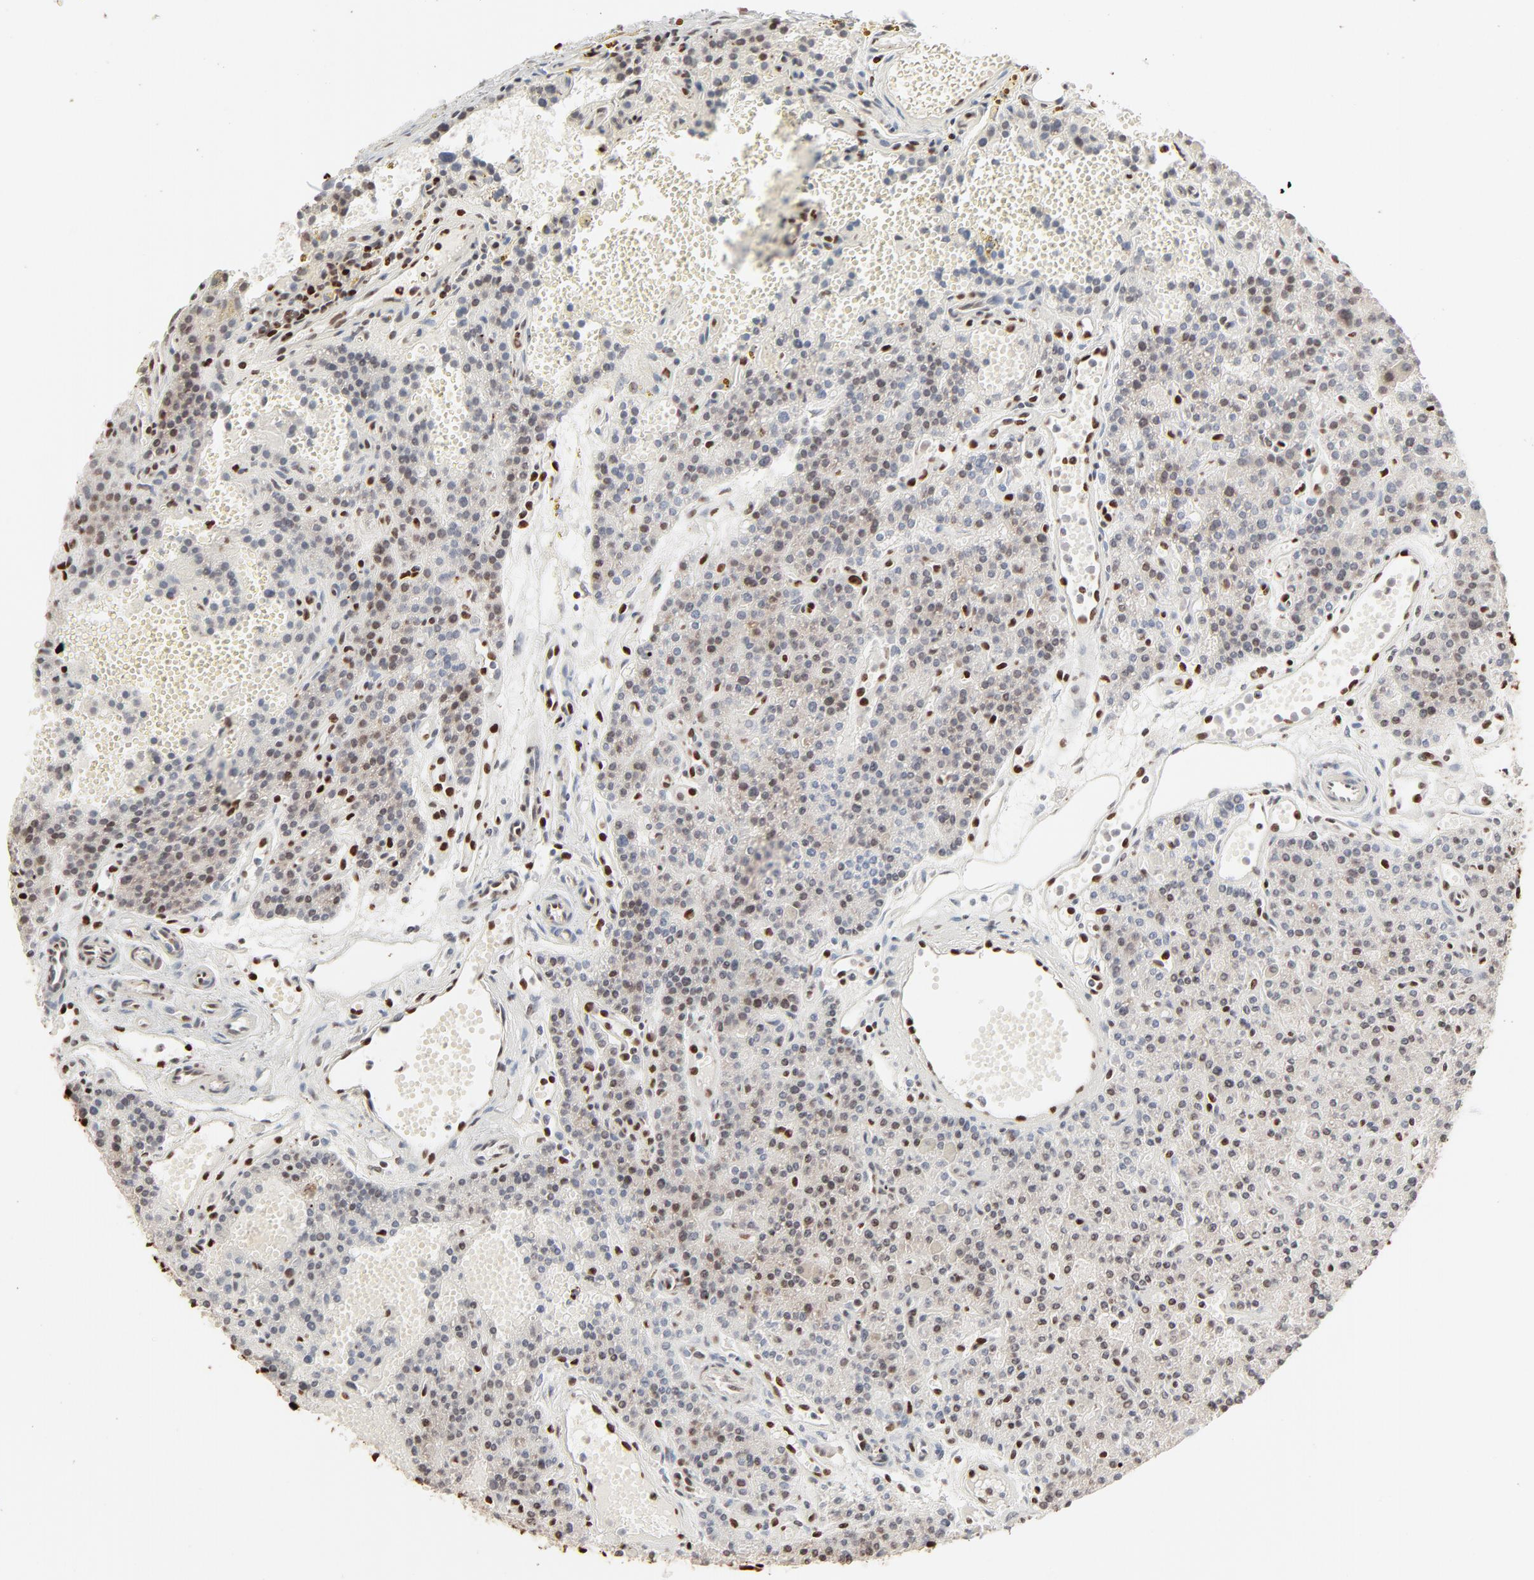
{"staining": {"intensity": "moderate", "quantity": "25%-75%", "location": "nuclear"}, "tissue": "parathyroid gland", "cell_type": "Glandular cells", "image_type": "normal", "snomed": [{"axis": "morphology", "description": "Normal tissue, NOS"}, {"axis": "topography", "description": "Parathyroid gland"}], "caption": "Normal parathyroid gland exhibits moderate nuclear positivity in about 25%-75% of glandular cells, visualized by immunohistochemistry.", "gene": "HMGB1", "patient": {"sex": "male", "age": 25}}